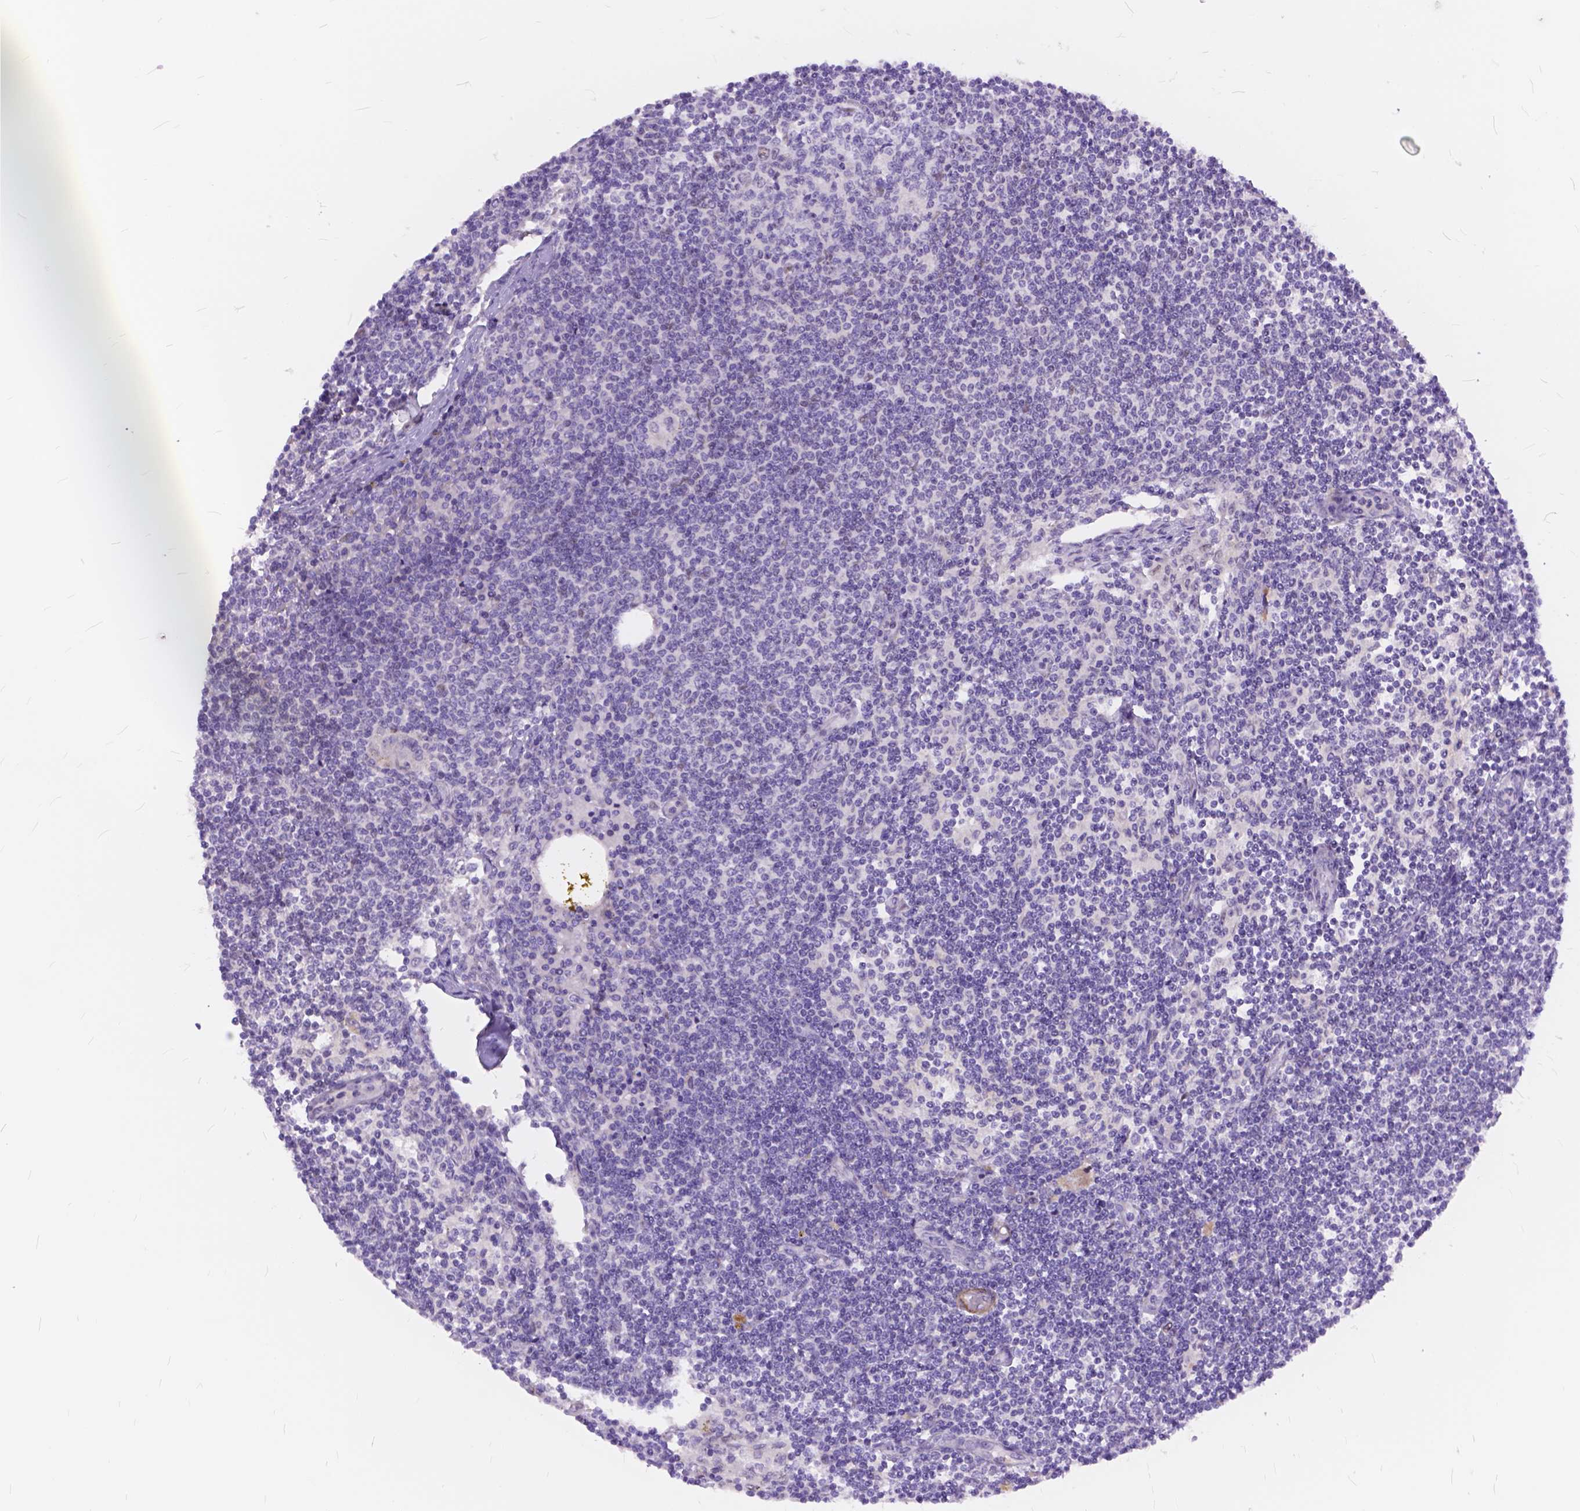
{"staining": {"intensity": "negative", "quantity": "none", "location": "none"}, "tissue": "lymph node", "cell_type": "Germinal center cells", "image_type": "normal", "snomed": [{"axis": "morphology", "description": "Normal tissue, NOS"}, {"axis": "topography", "description": "Lymph node"}], "caption": "Image shows no significant protein positivity in germinal center cells of unremarkable lymph node. (Brightfield microscopy of DAB immunohistochemistry (IHC) at high magnification).", "gene": "MAN2C1", "patient": {"sex": "female", "age": 69}}